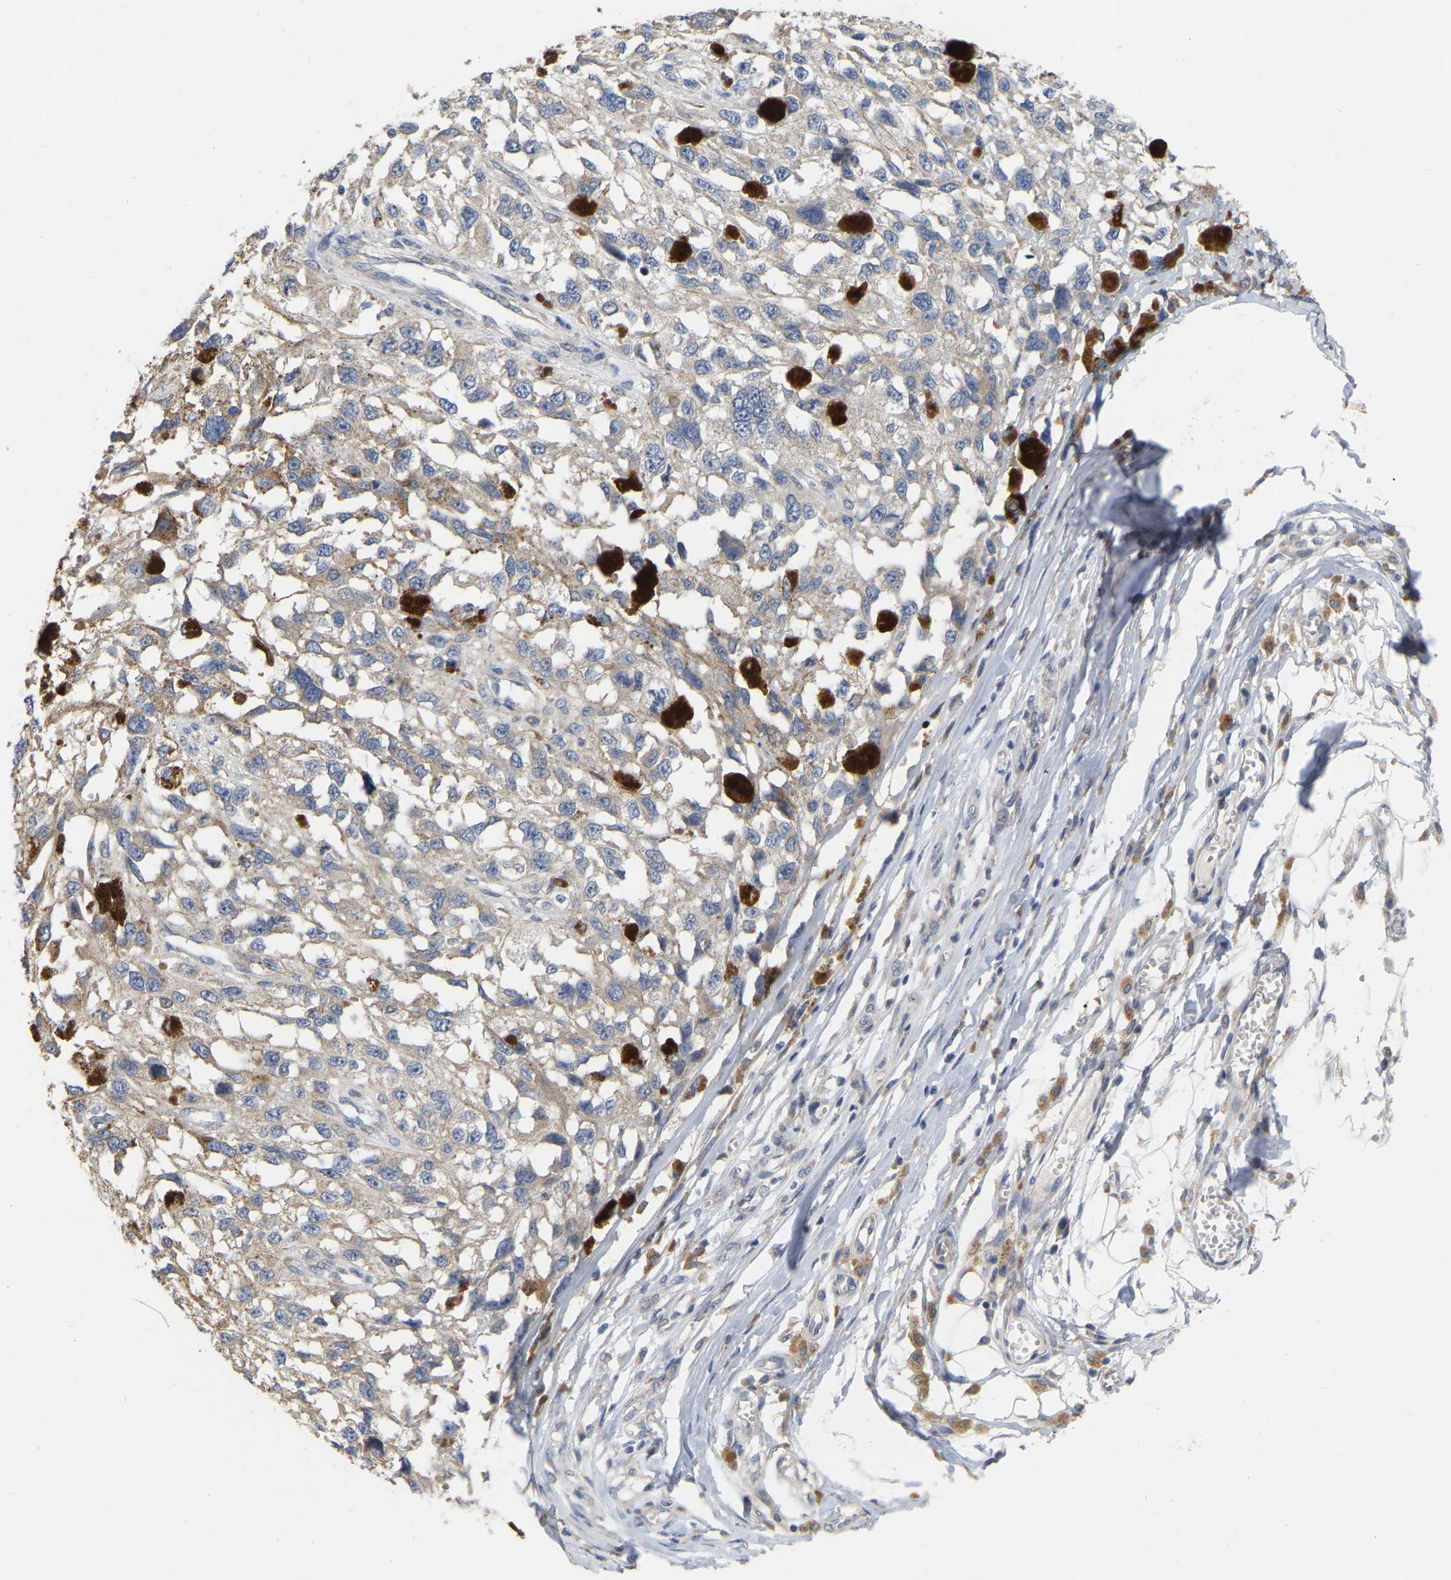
{"staining": {"intensity": "weak", "quantity": "<25%", "location": "cytoplasmic/membranous"}, "tissue": "melanoma", "cell_type": "Tumor cells", "image_type": "cancer", "snomed": [{"axis": "morphology", "description": "Malignant melanoma, Metastatic site"}, {"axis": "topography", "description": "Lymph node"}], "caption": "There is no significant expression in tumor cells of melanoma. (Brightfield microscopy of DAB (3,3'-diaminobenzidine) immunohistochemistry at high magnification).", "gene": "SSH1", "patient": {"sex": "male", "age": 59}}